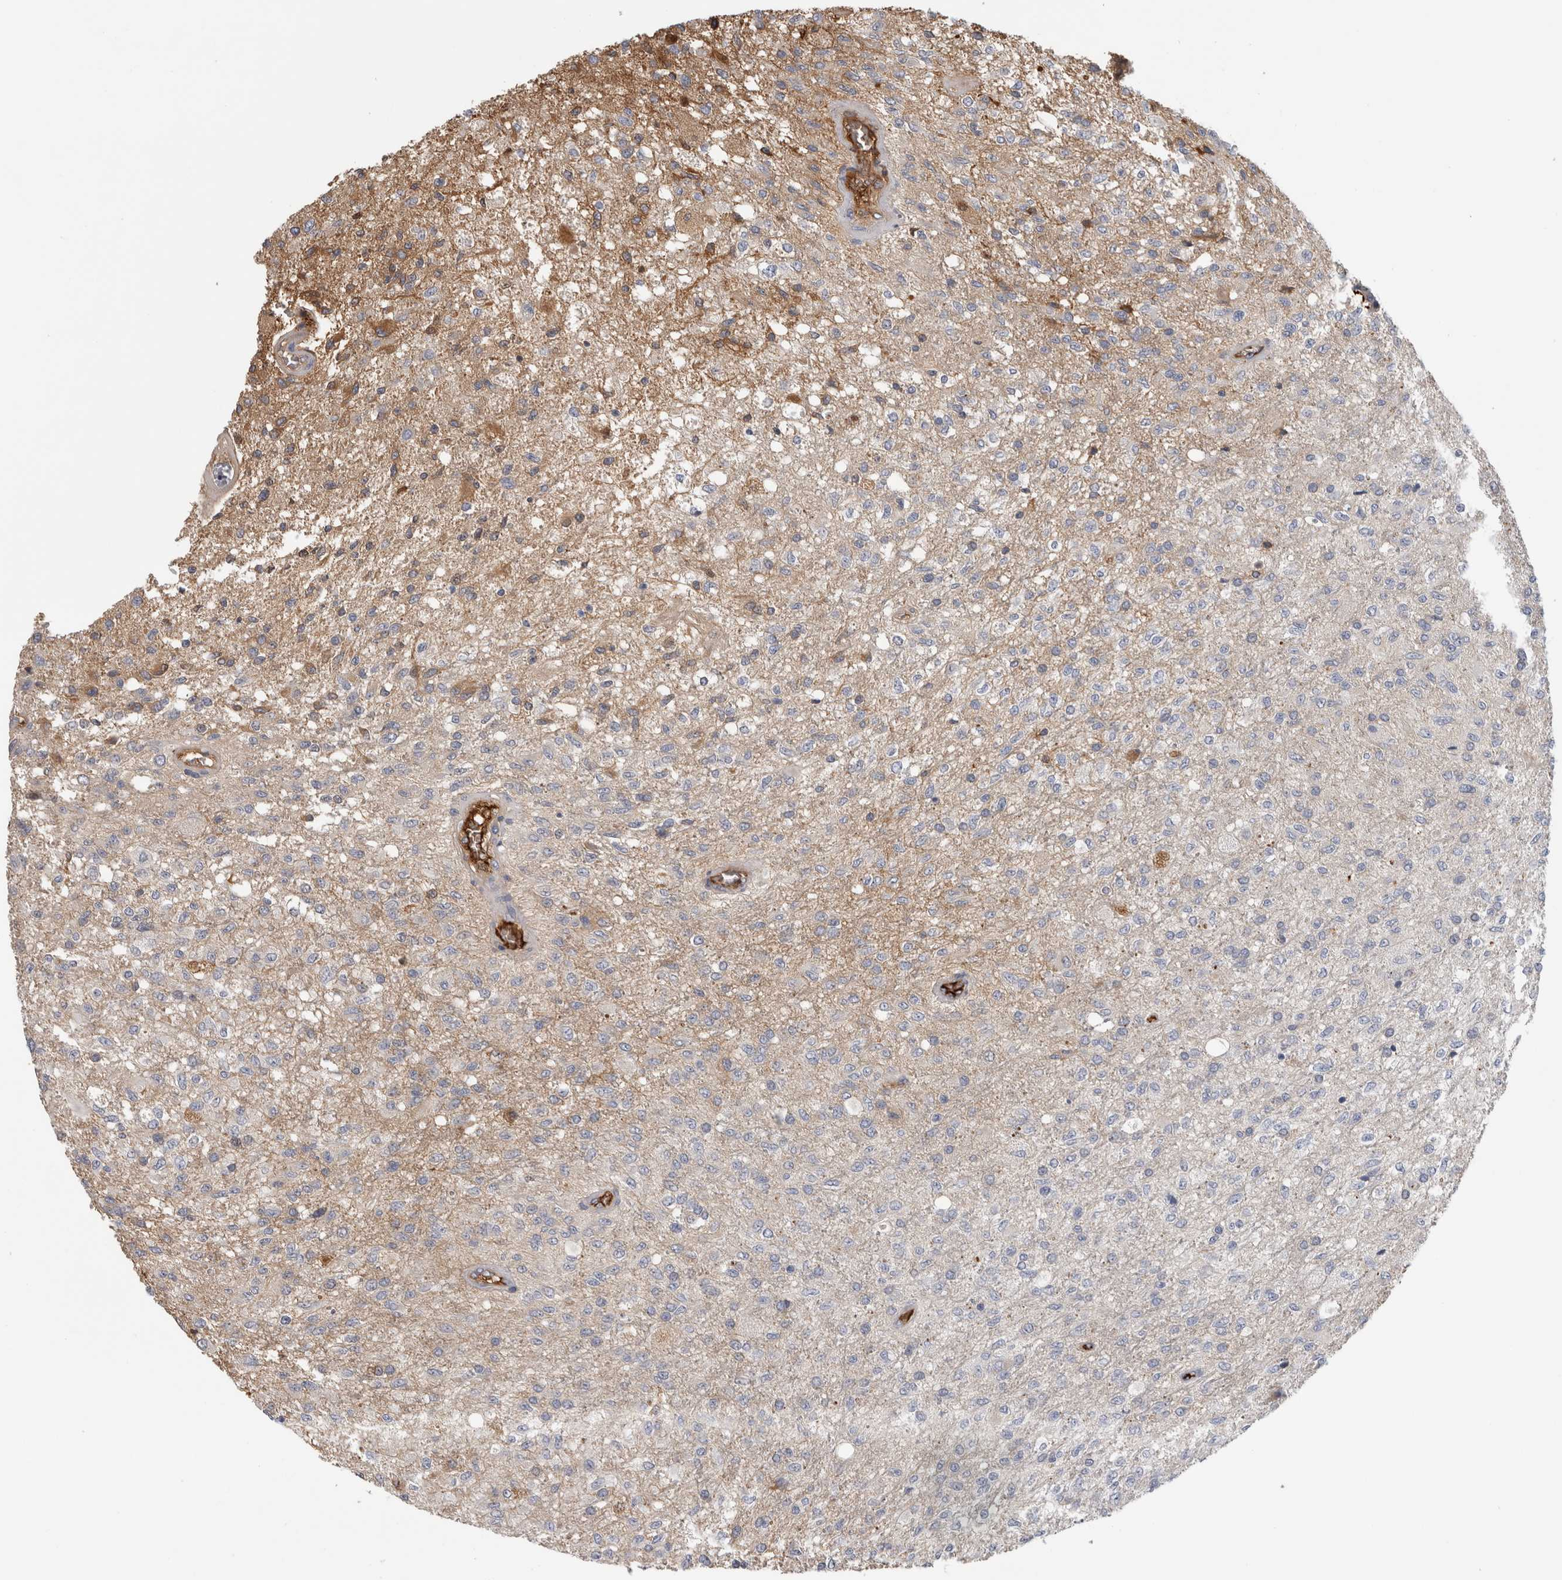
{"staining": {"intensity": "weak", "quantity": "<25%", "location": "cytoplasmic/membranous"}, "tissue": "glioma", "cell_type": "Tumor cells", "image_type": "cancer", "snomed": [{"axis": "morphology", "description": "Normal tissue, NOS"}, {"axis": "morphology", "description": "Glioma, malignant, High grade"}, {"axis": "topography", "description": "Cerebral cortex"}], "caption": "Human glioma stained for a protein using IHC demonstrates no expression in tumor cells.", "gene": "TBCE", "patient": {"sex": "male", "age": 77}}